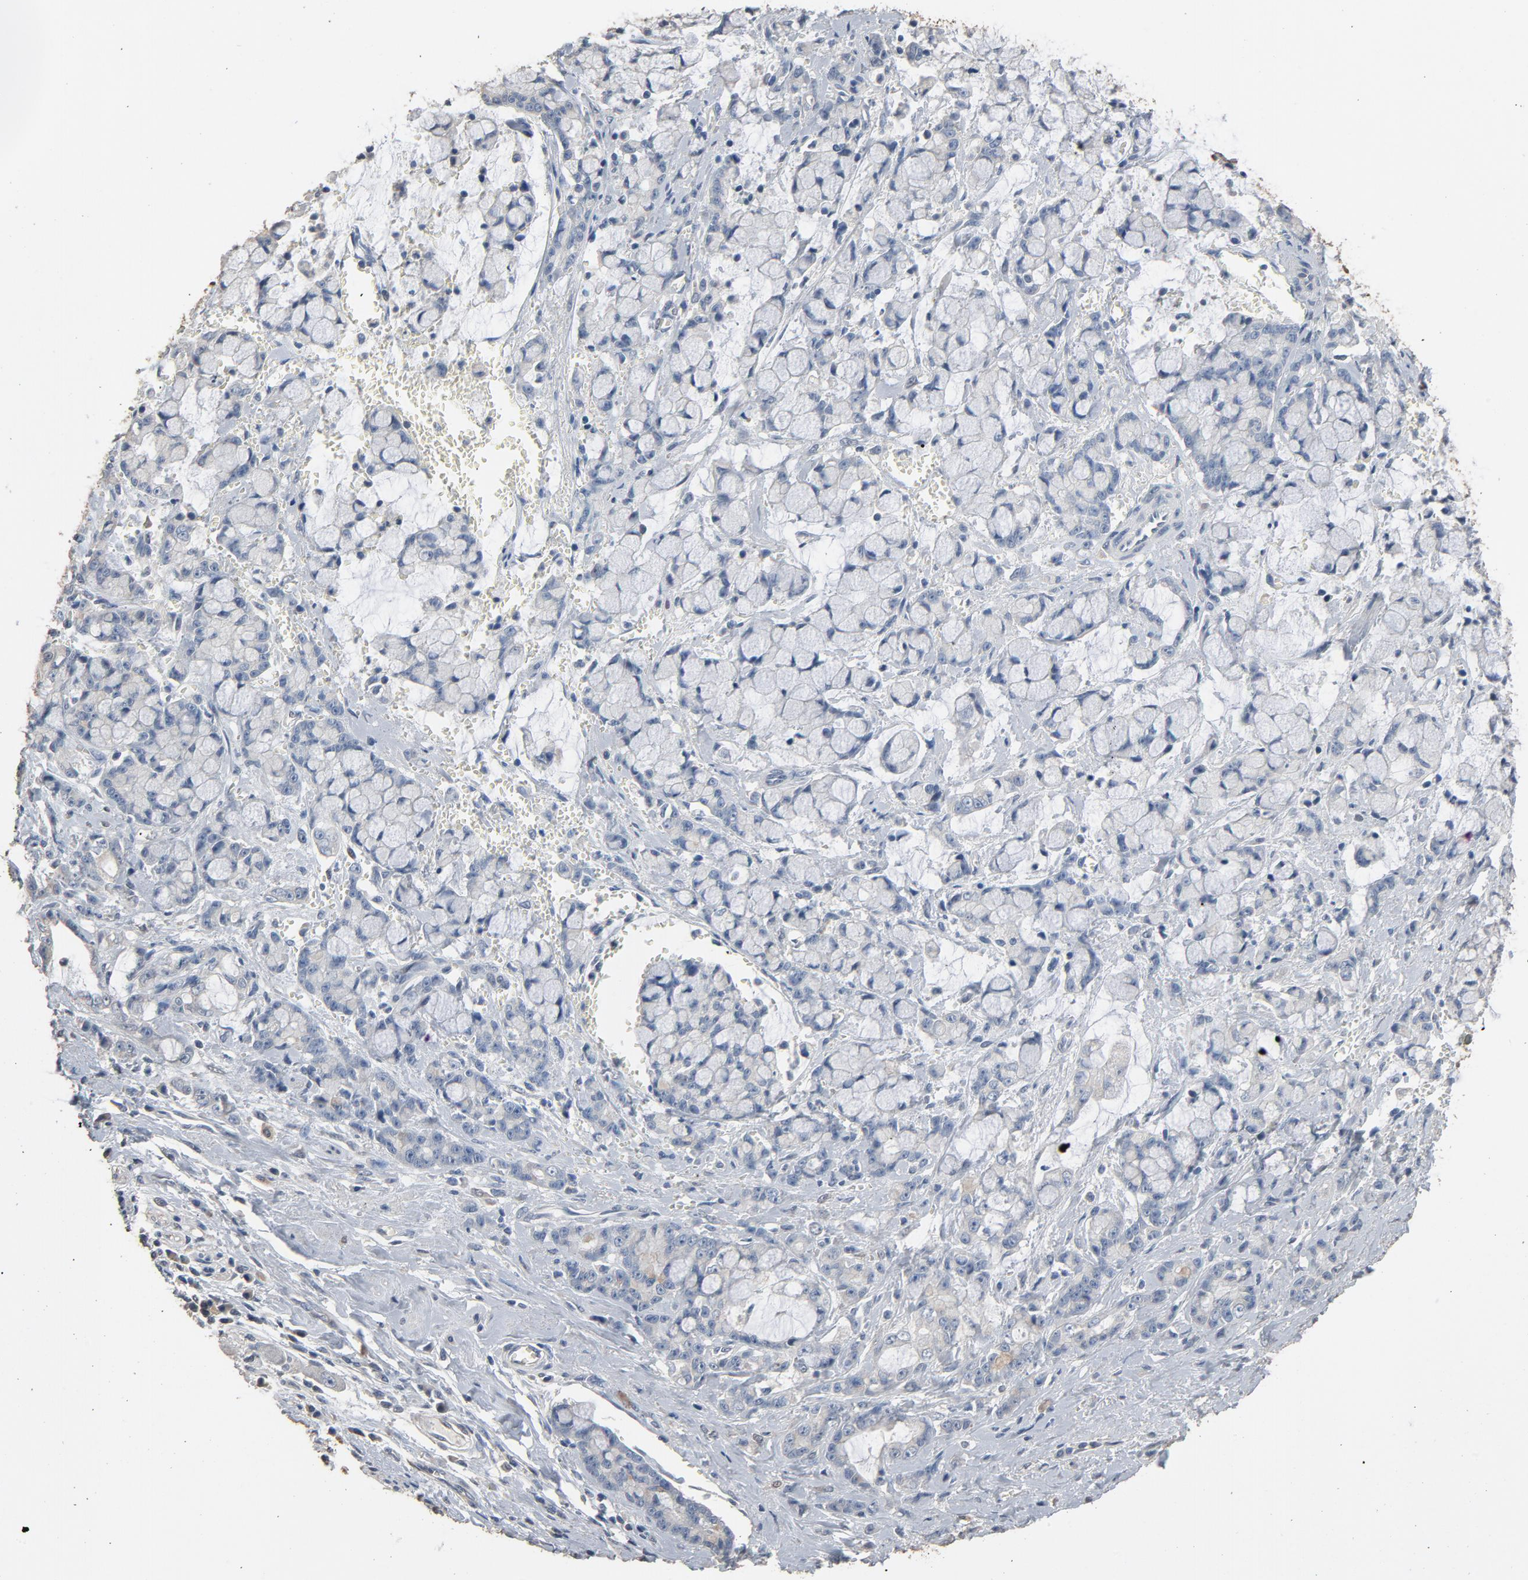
{"staining": {"intensity": "weak", "quantity": ">75%", "location": "cytoplasmic/membranous"}, "tissue": "pancreatic cancer", "cell_type": "Tumor cells", "image_type": "cancer", "snomed": [{"axis": "morphology", "description": "Adenocarcinoma, NOS"}, {"axis": "topography", "description": "Pancreas"}], "caption": "This is an image of immunohistochemistry (IHC) staining of pancreatic adenocarcinoma, which shows weak expression in the cytoplasmic/membranous of tumor cells.", "gene": "SOX6", "patient": {"sex": "female", "age": 73}}